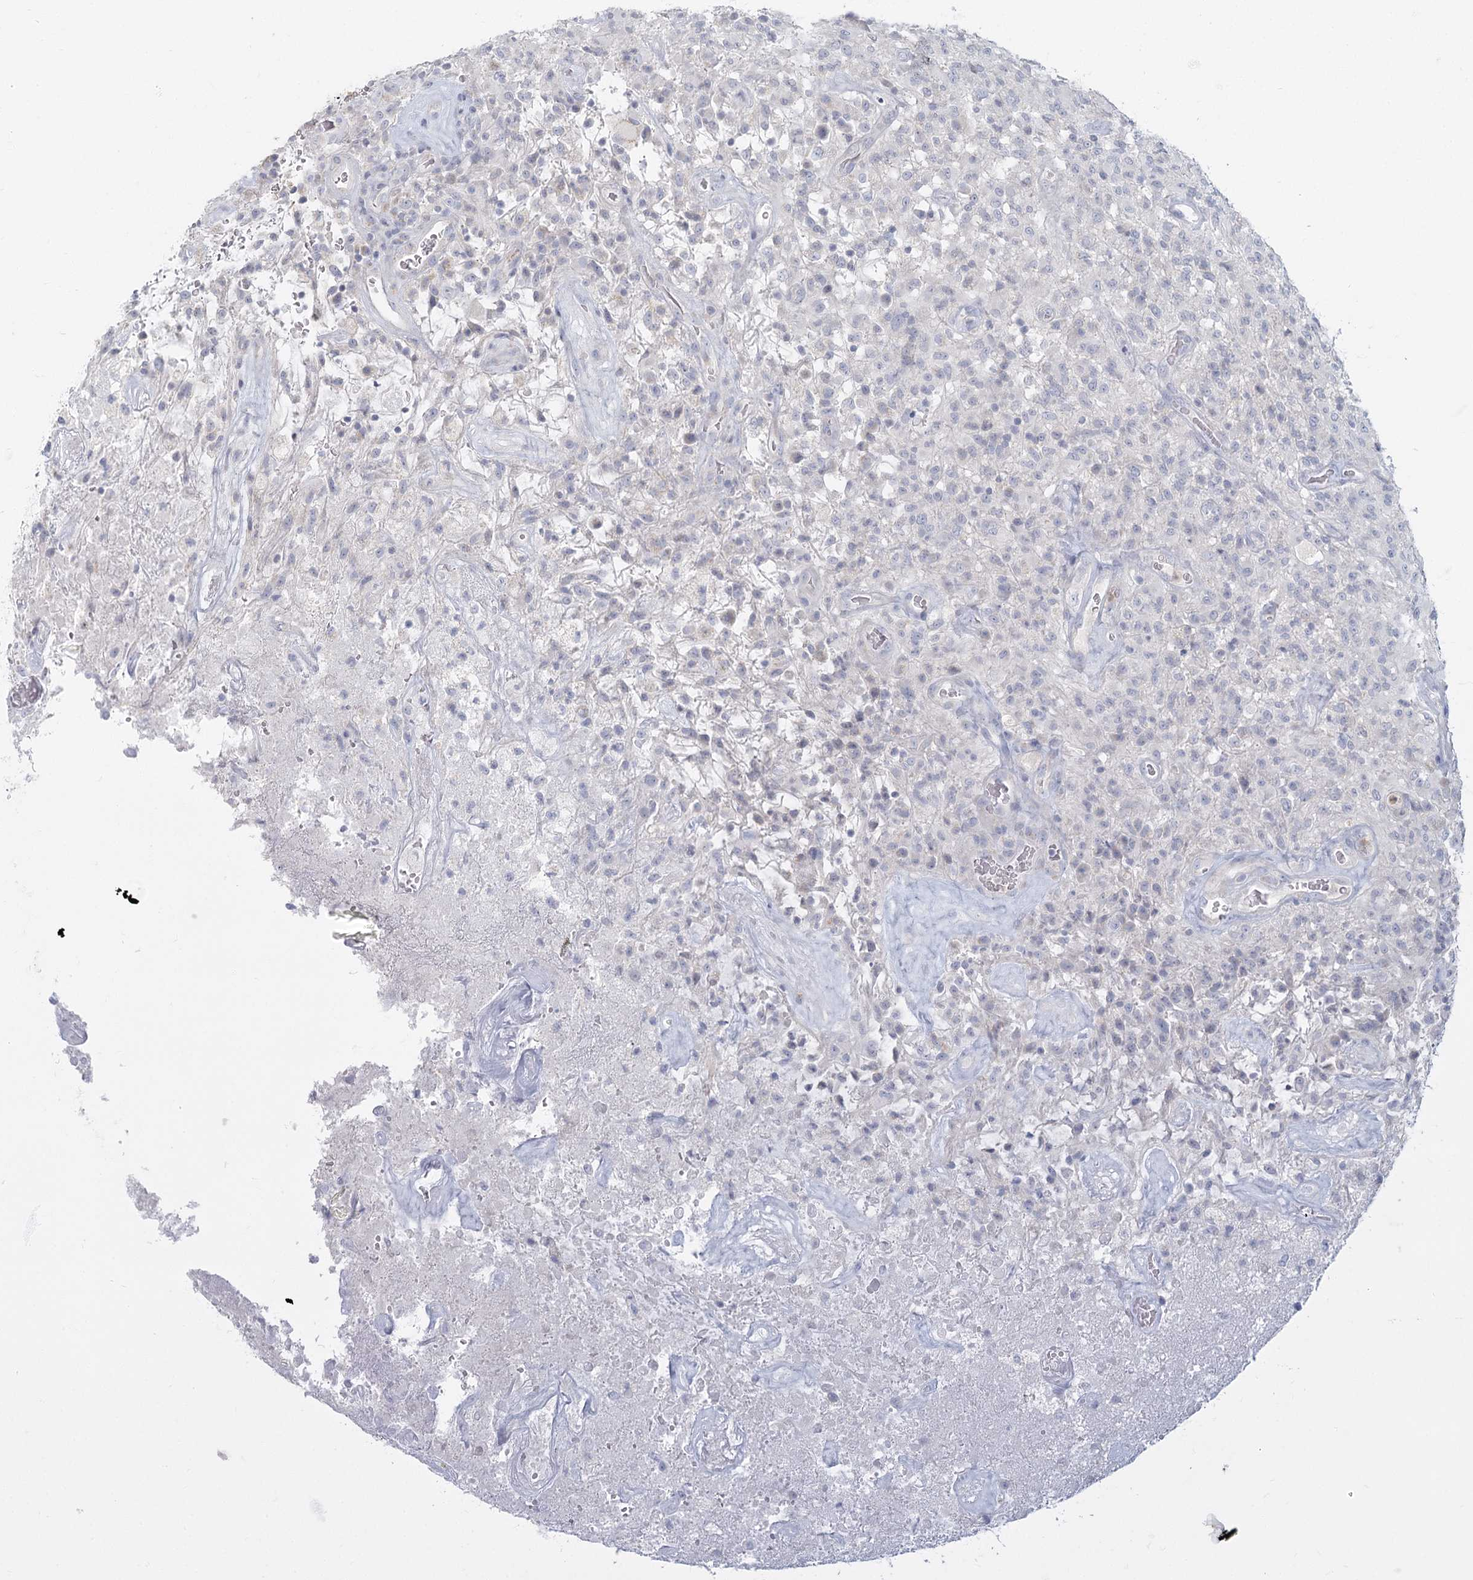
{"staining": {"intensity": "negative", "quantity": "none", "location": "none"}, "tissue": "glioma", "cell_type": "Tumor cells", "image_type": "cancer", "snomed": [{"axis": "morphology", "description": "Glioma, malignant, High grade"}, {"axis": "topography", "description": "Brain"}], "caption": "Tumor cells show no significant protein staining in high-grade glioma (malignant).", "gene": "FAM110C", "patient": {"sex": "female", "age": 57}}